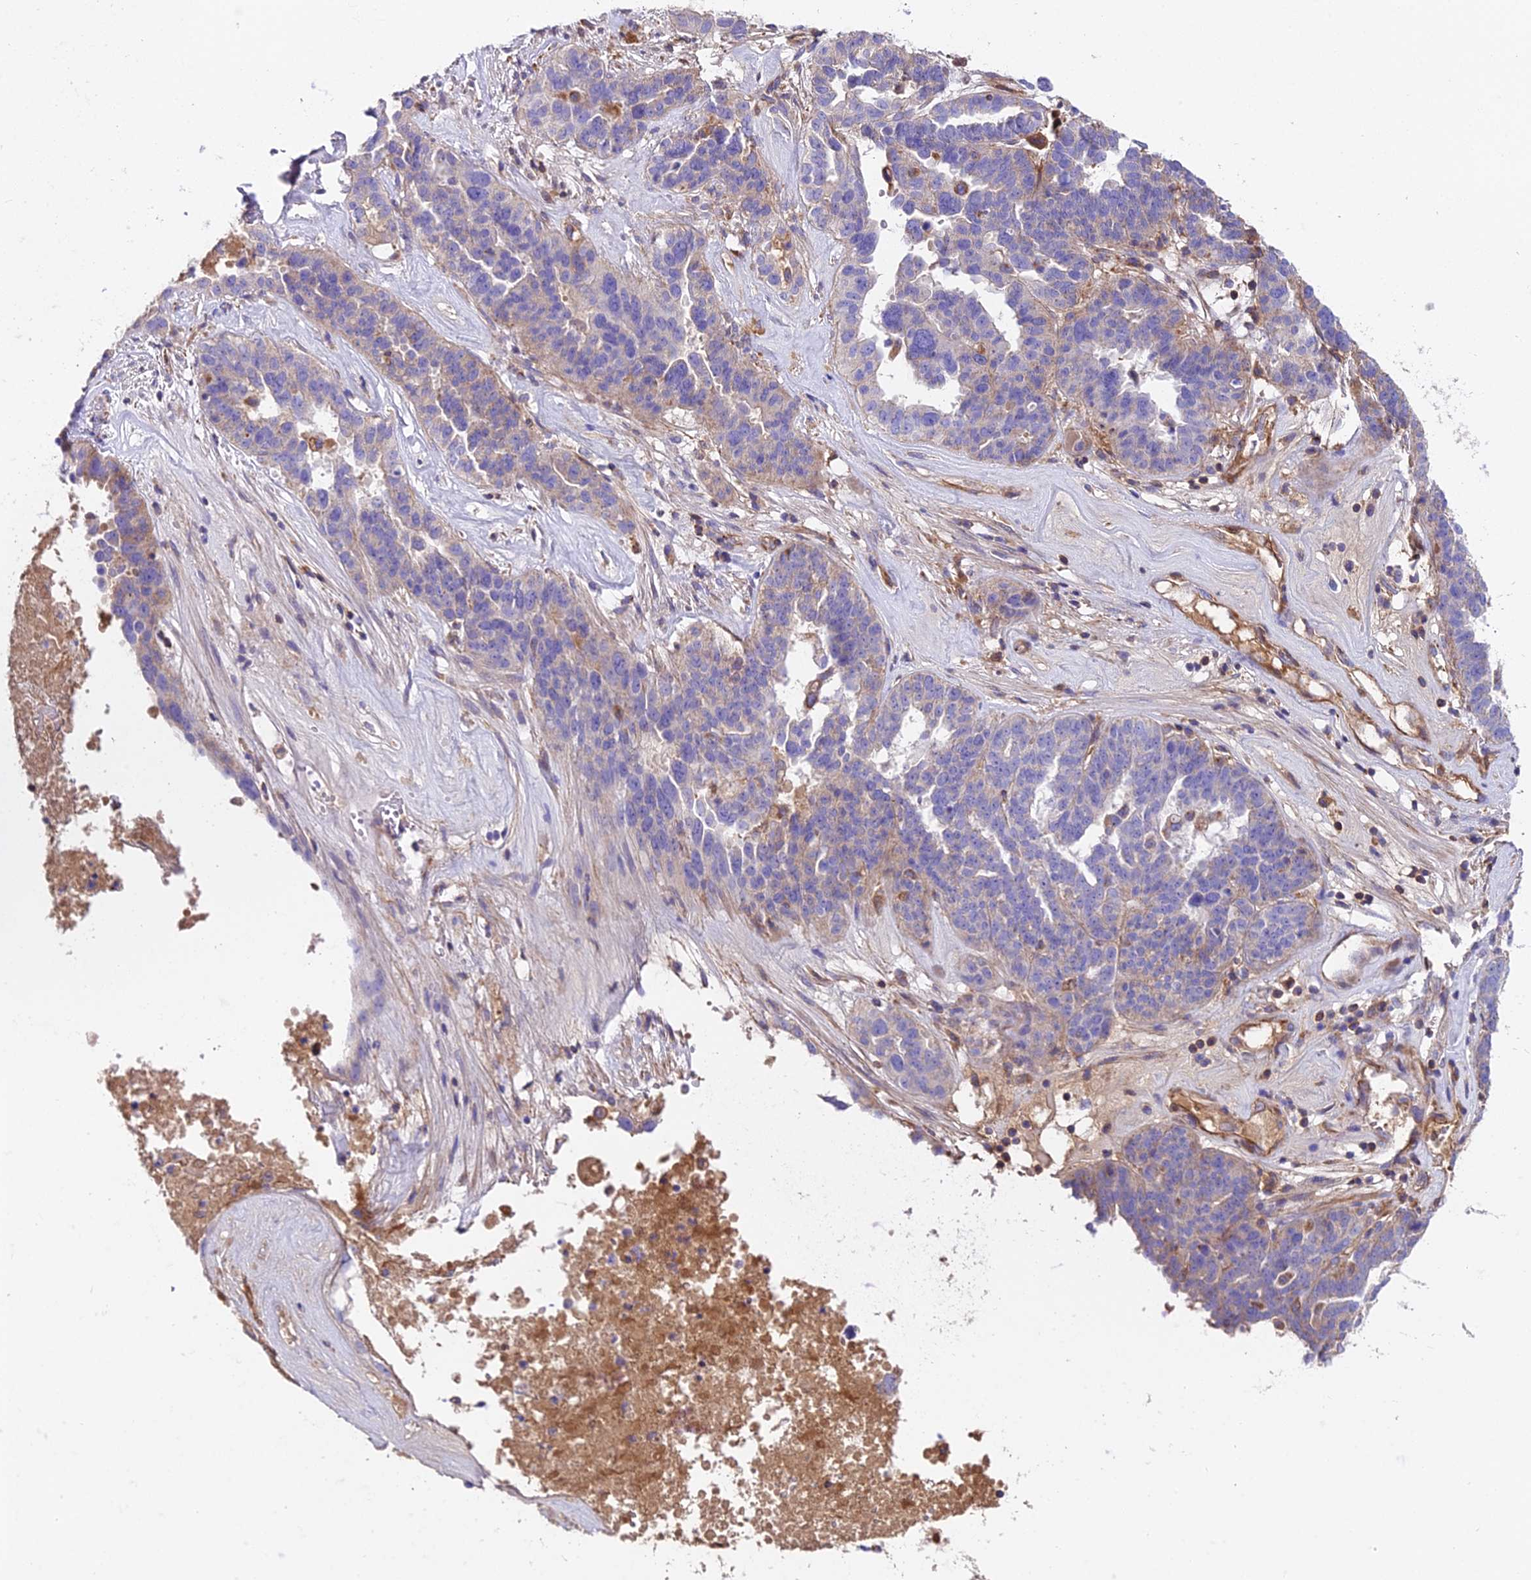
{"staining": {"intensity": "weak", "quantity": "<25%", "location": "cytoplasmic/membranous"}, "tissue": "ovarian cancer", "cell_type": "Tumor cells", "image_type": "cancer", "snomed": [{"axis": "morphology", "description": "Cystadenocarcinoma, serous, NOS"}, {"axis": "topography", "description": "Ovary"}], "caption": "There is no significant positivity in tumor cells of ovarian cancer.", "gene": "BEX4", "patient": {"sex": "female", "age": 59}}